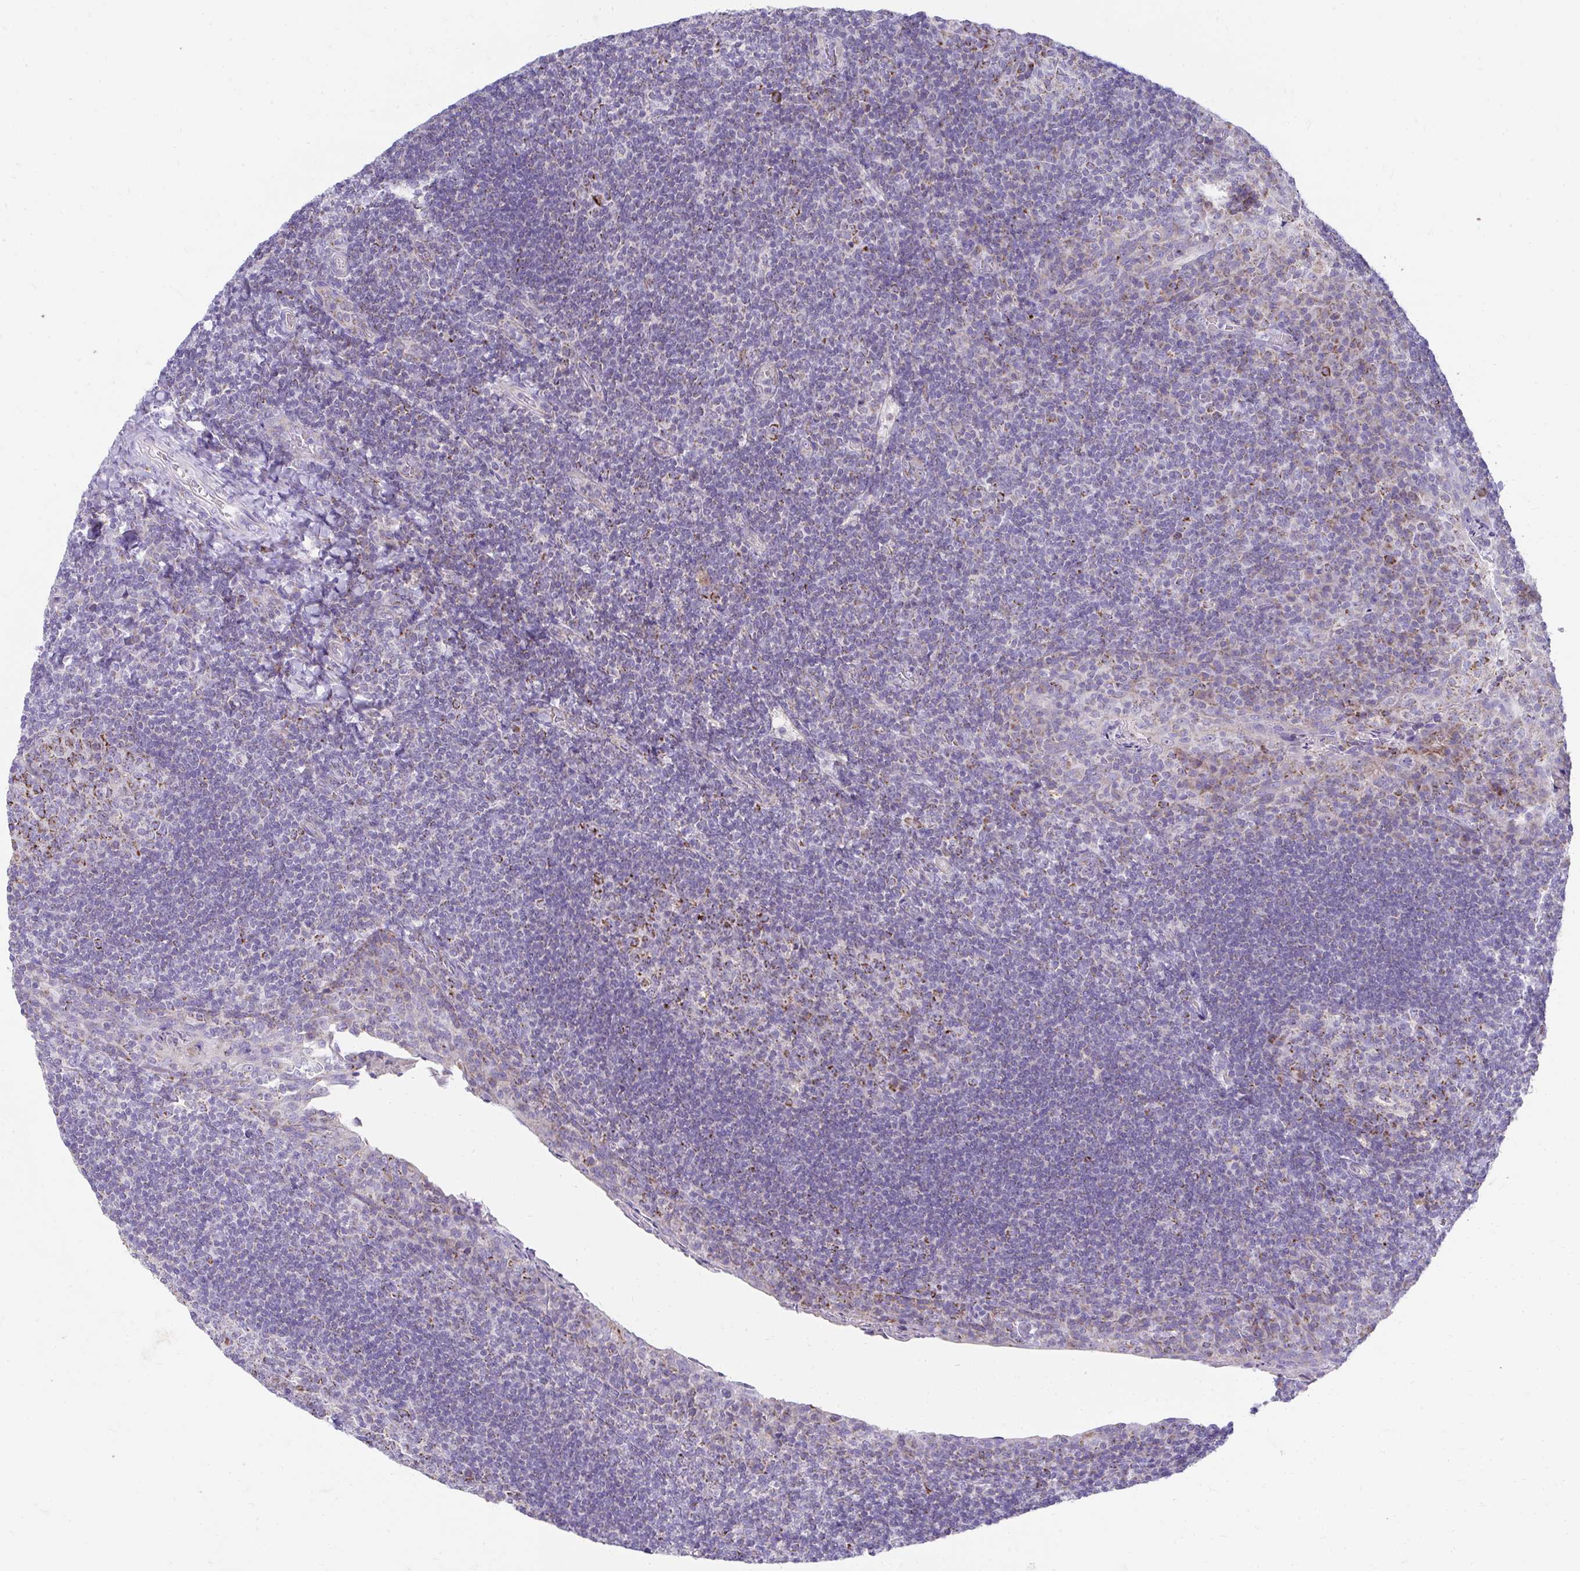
{"staining": {"intensity": "moderate", "quantity": "25%-75%", "location": "cytoplasmic/membranous"}, "tissue": "tonsil", "cell_type": "Germinal center cells", "image_type": "normal", "snomed": [{"axis": "morphology", "description": "Normal tissue, NOS"}, {"axis": "topography", "description": "Tonsil"}], "caption": "Brown immunohistochemical staining in benign tonsil exhibits moderate cytoplasmic/membranous positivity in approximately 25%-75% of germinal center cells.", "gene": "PRRG3", "patient": {"sex": "male", "age": 17}}